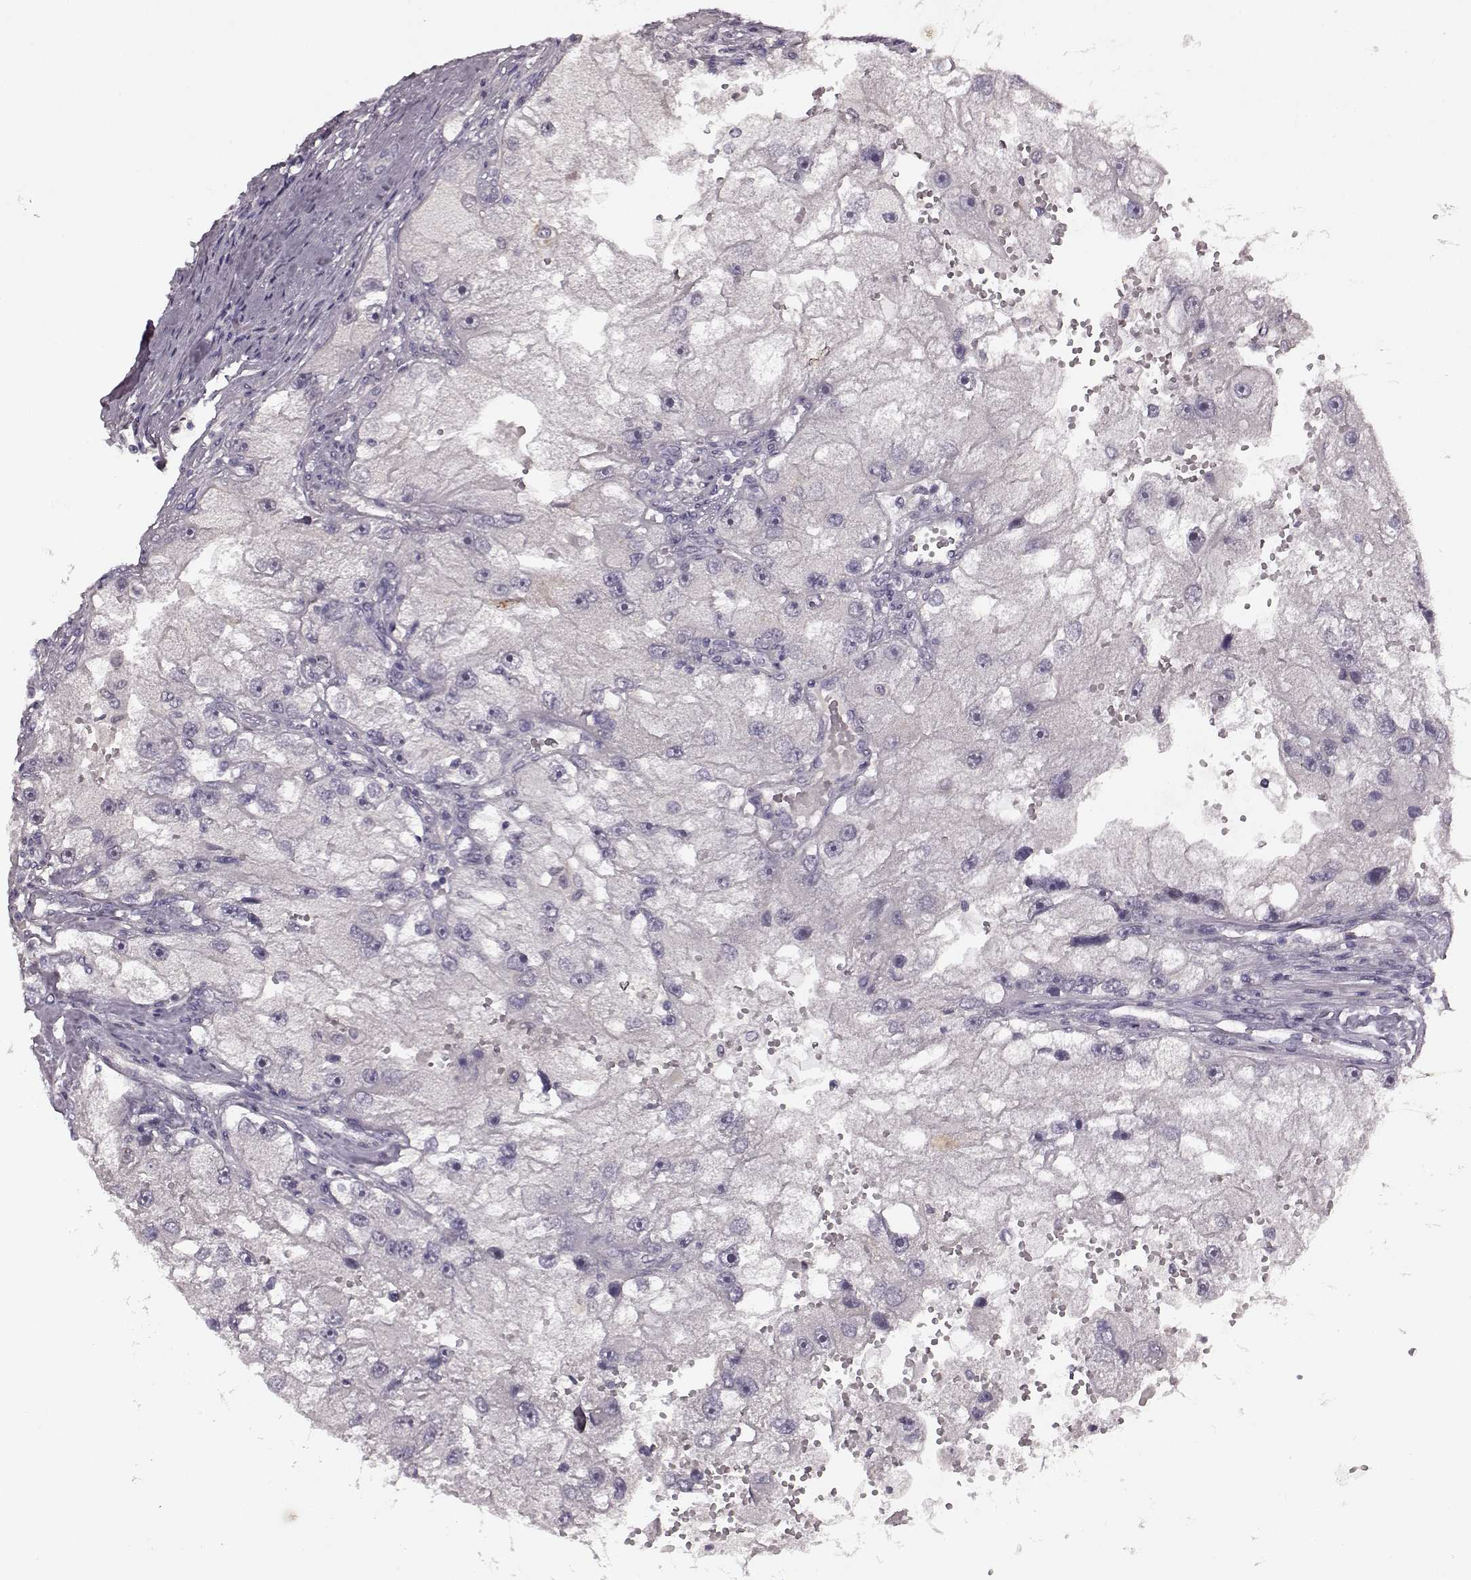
{"staining": {"intensity": "negative", "quantity": "none", "location": "none"}, "tissue": "renal cancer", "cell_type": "Tumor cells", "image_type": "cancer", "snomed": [{"axis": "morphology", "description": "Adenocarcinoma, NOS"}, {"axis": "topography", "description": "Kidney"}], "caption": "There is no significant expression in tumor cells of renal adenocarcinoma.", "gene": "CNGA3", "patient": {"sex": "male", "age": 63}}